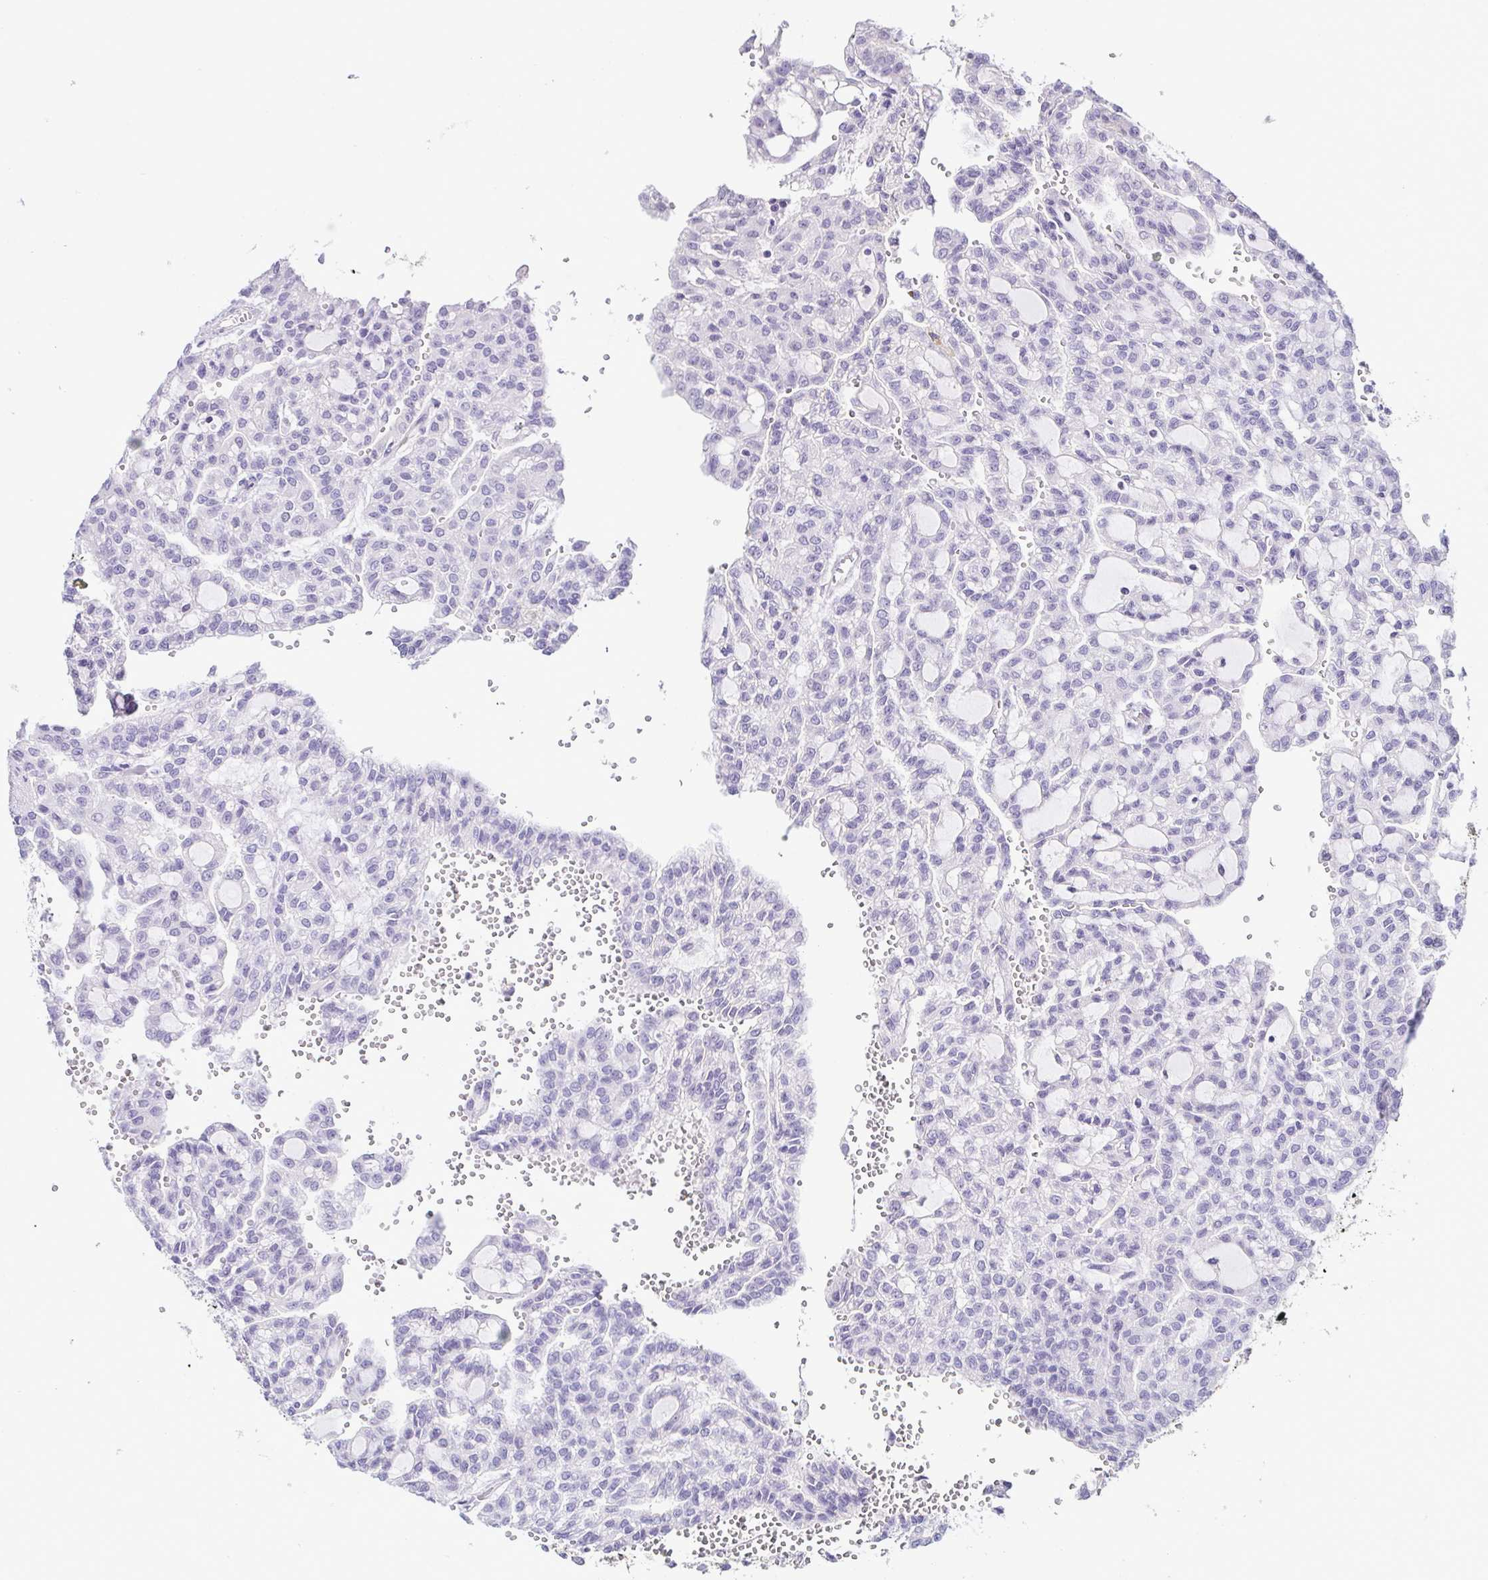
{"staining": {"intensity": "negative", "quantity": "none", "location": "none"}, "tissue": "renal cancer", "cell_type": "Tumor cells", "image_type": "cancer", "snomed": [{"axis": "morphology", "description": "Adenocarcinoma, NOS"}, {"axis": "topography", "description": "Kidney"}], "caption": "Adenocarcinoma (renal) was stained to show a protein in brown. There is no significant positivity in tumor cells. (DAB immunohistochemistry visualized using brightfield microscopy, high magnification).", "gene": "TERT", "patient": {"sex": "male", "age": 63}}